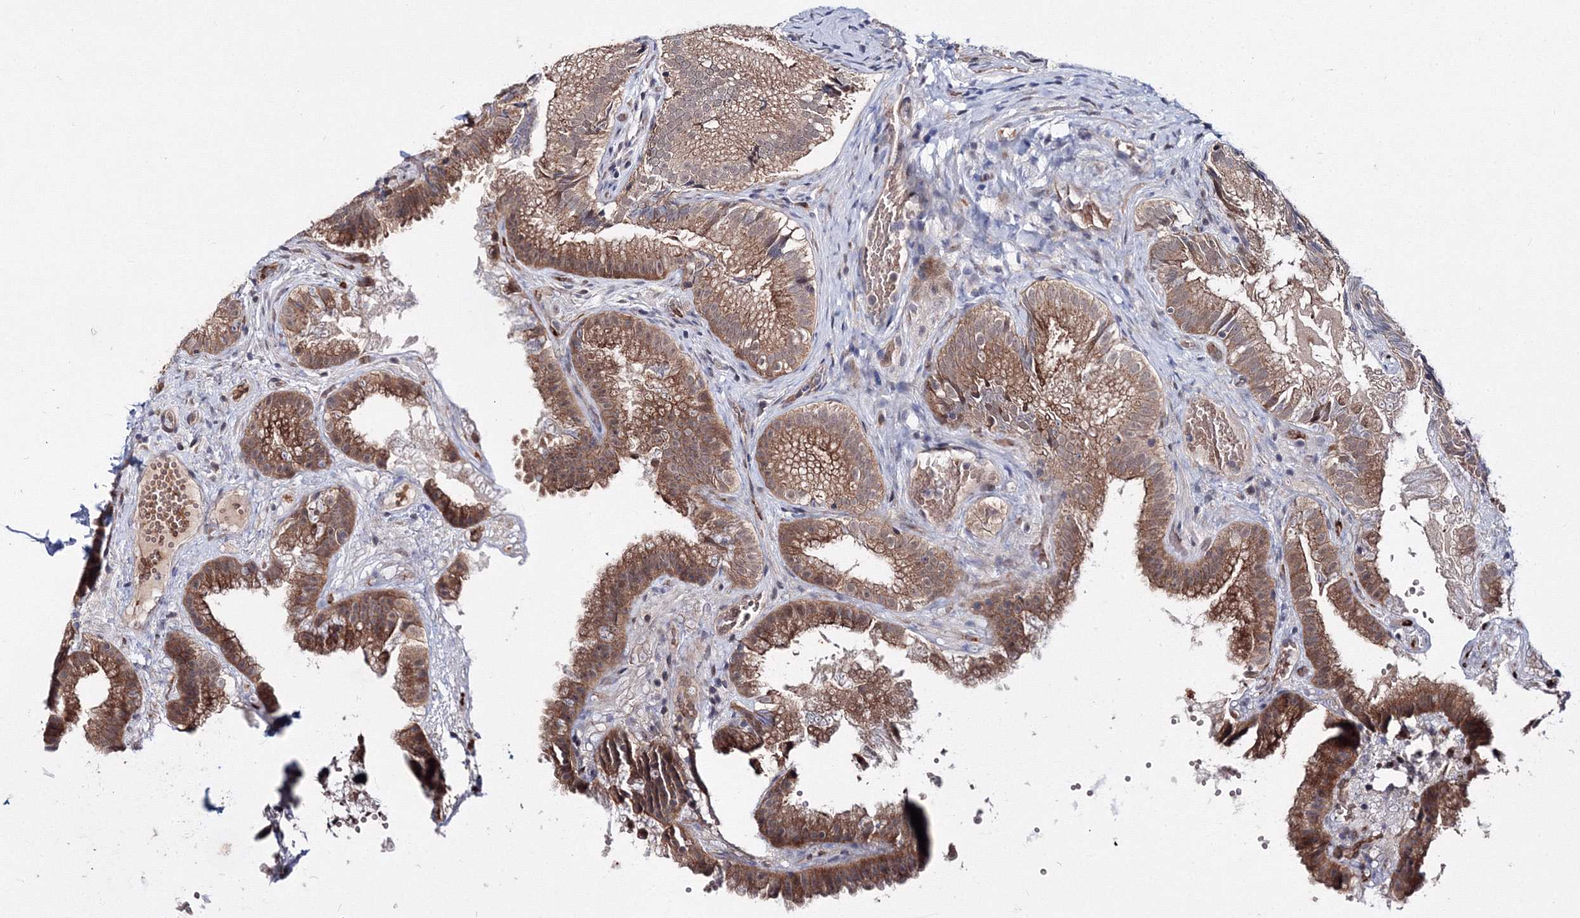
{"staining": {"intensity": "moderate", "quantity": ">75%", "location": "cytoplasmic/membranous"}, "tissue": "gallbladder", "cell_type": "Glandular cells", "image_type": "normal", "snomed": [{"axis": "morphology", "description": "Normal tissue, NOS"}, {"axis": "topography", "description": "Gallbladder"}], "caption": "Gallbladder stained for a protein (brown) reveals moderate cytoplasmic/membranous positive positivity in approximately >75% of glandular cells.", "gene": "C11orf52", "patient": {"sex": "female", "age": 30}}